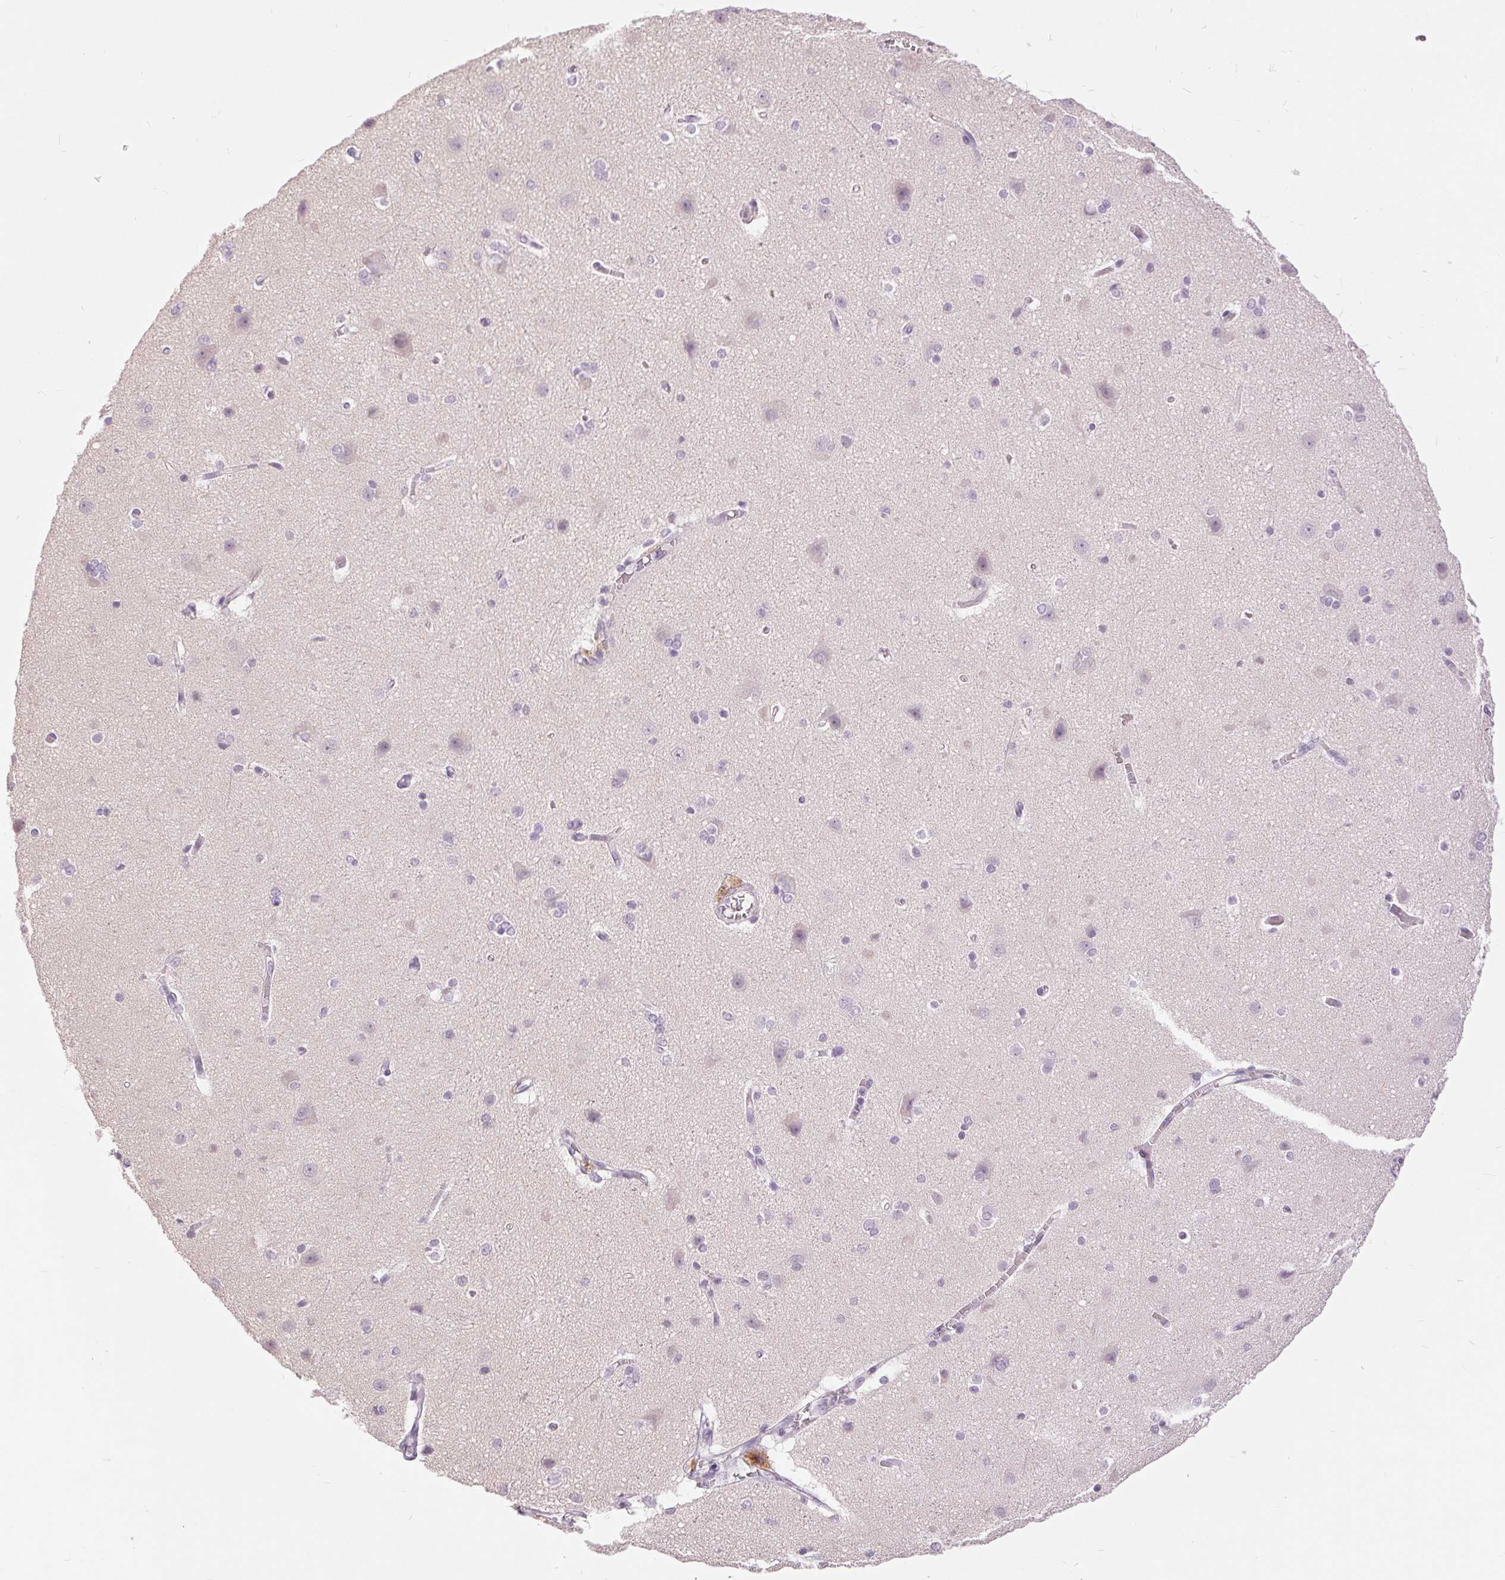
{"staining": {"intensity": "negative", "quantity": "none", "location": "none"}, "tissue": "cerebral cortex", "cell_type": "Endothelial cells", "image_type": "normal", "snomed": [{"axis": "morphology", "description": "Normal tissue, NOS"}, {"axis": "topography", "description": "Cerebral cortex"}], "caption": "Immunohistochemistry of benign cerebral cortex shows no expression in endothelial cells. Brightfield microscopy of immunohistochemistry stained with DAB (brown) and hematoxylin (blue), captured at high magnification.", "gene": "DSG3", "patient": {"sex": "male", "age": 37}}